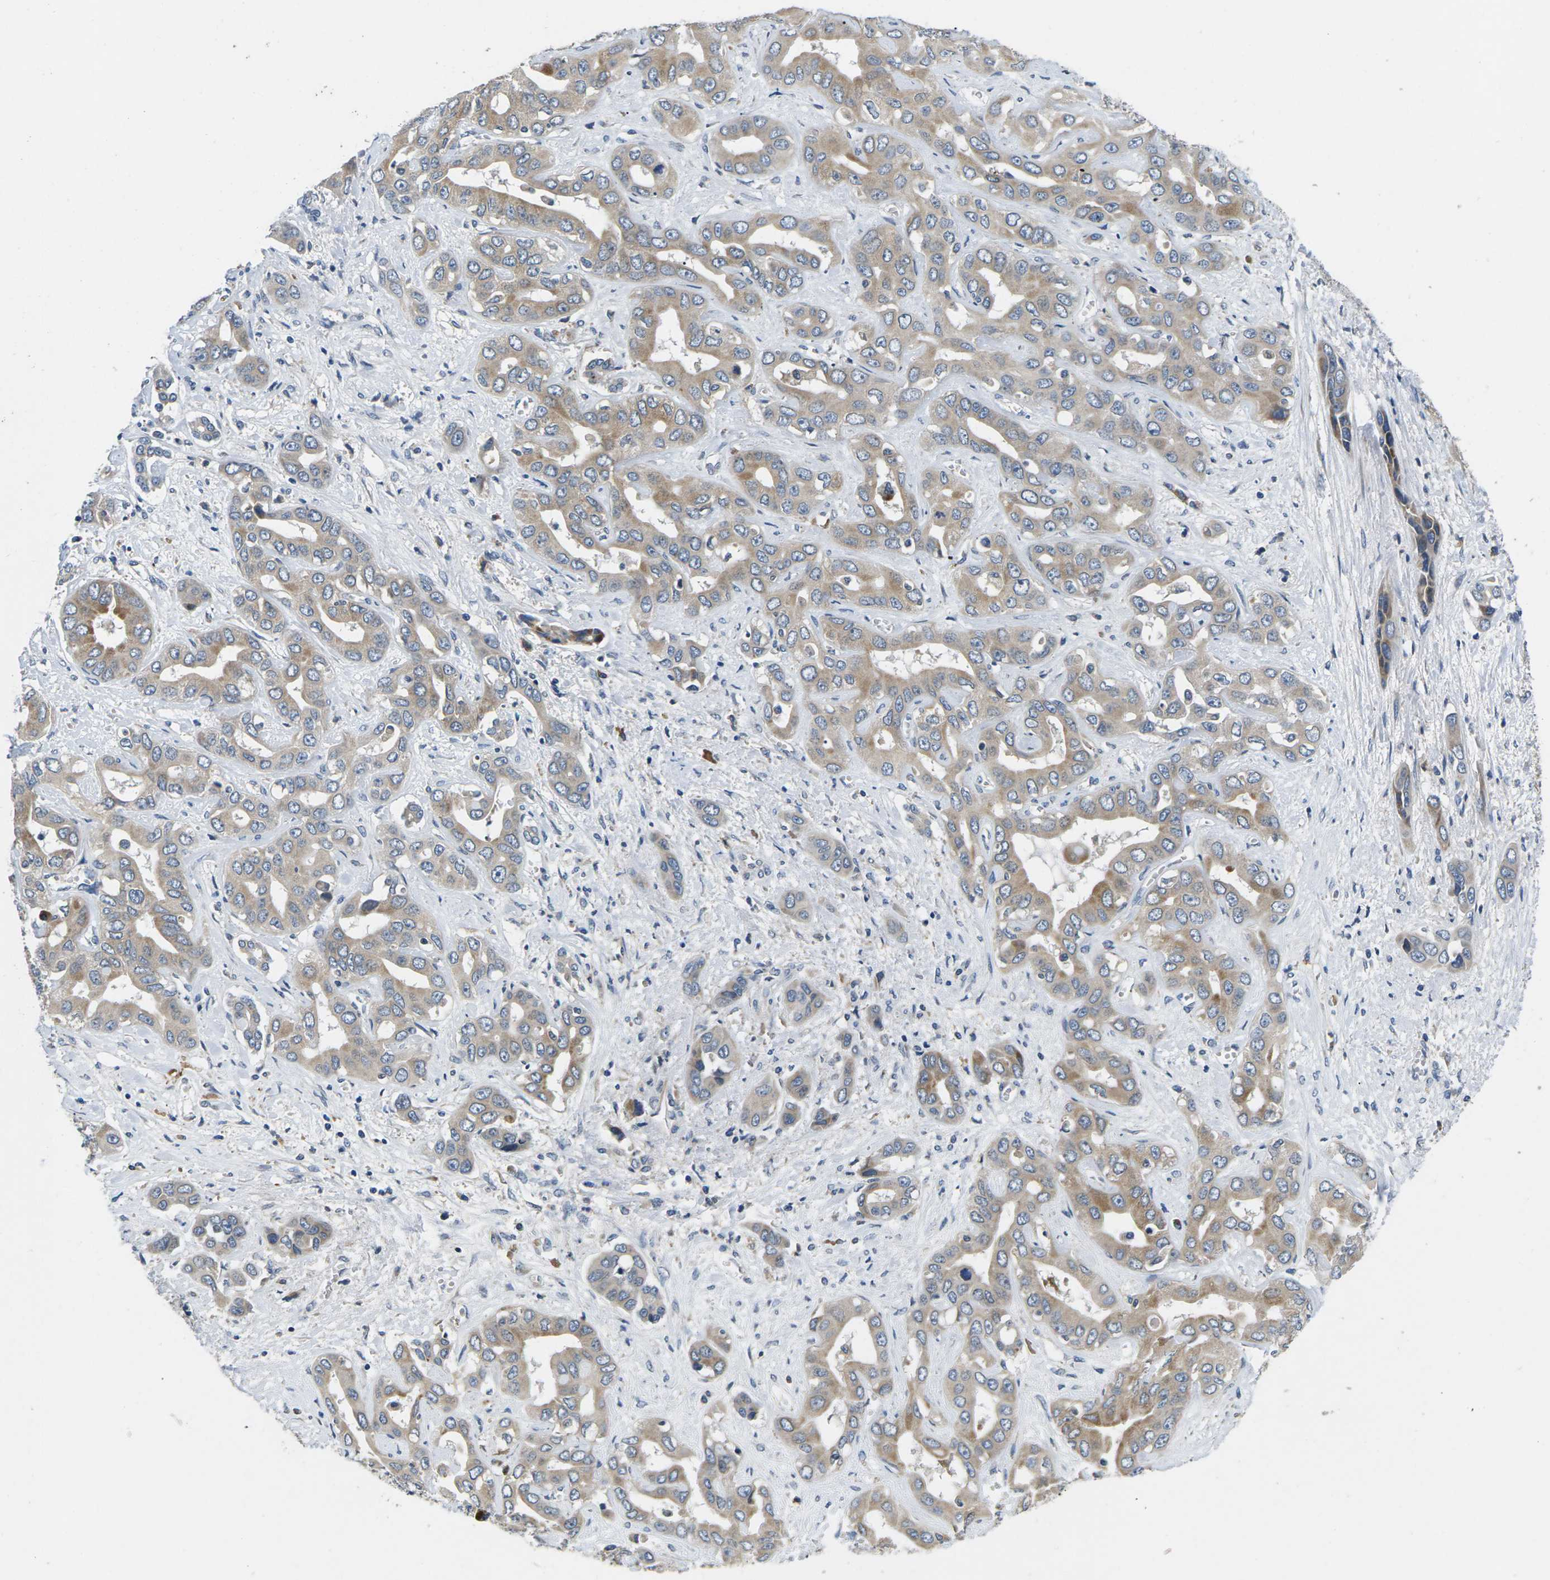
{"staining": {"intensity": "moderate", "quantity": ">75%", "location": "cytoplasmic/membranous"}, "tissue": "liver cancer", "cell_type": "Tumor cells", "image_type": "cancer", "snomed": [{"axis": "morphology", "description": "Cholangiocarcinoma"}, {"axis": "topography", "description": "Liver"}], "caption": "Brown immunohistochemical staining in human liver cancer demonstrates moderate cytoplasmic/membranous staining in about >75% of tumor cells.", "gene": "ERGIC3", "patient": {"sex": "female", "age": 52}}